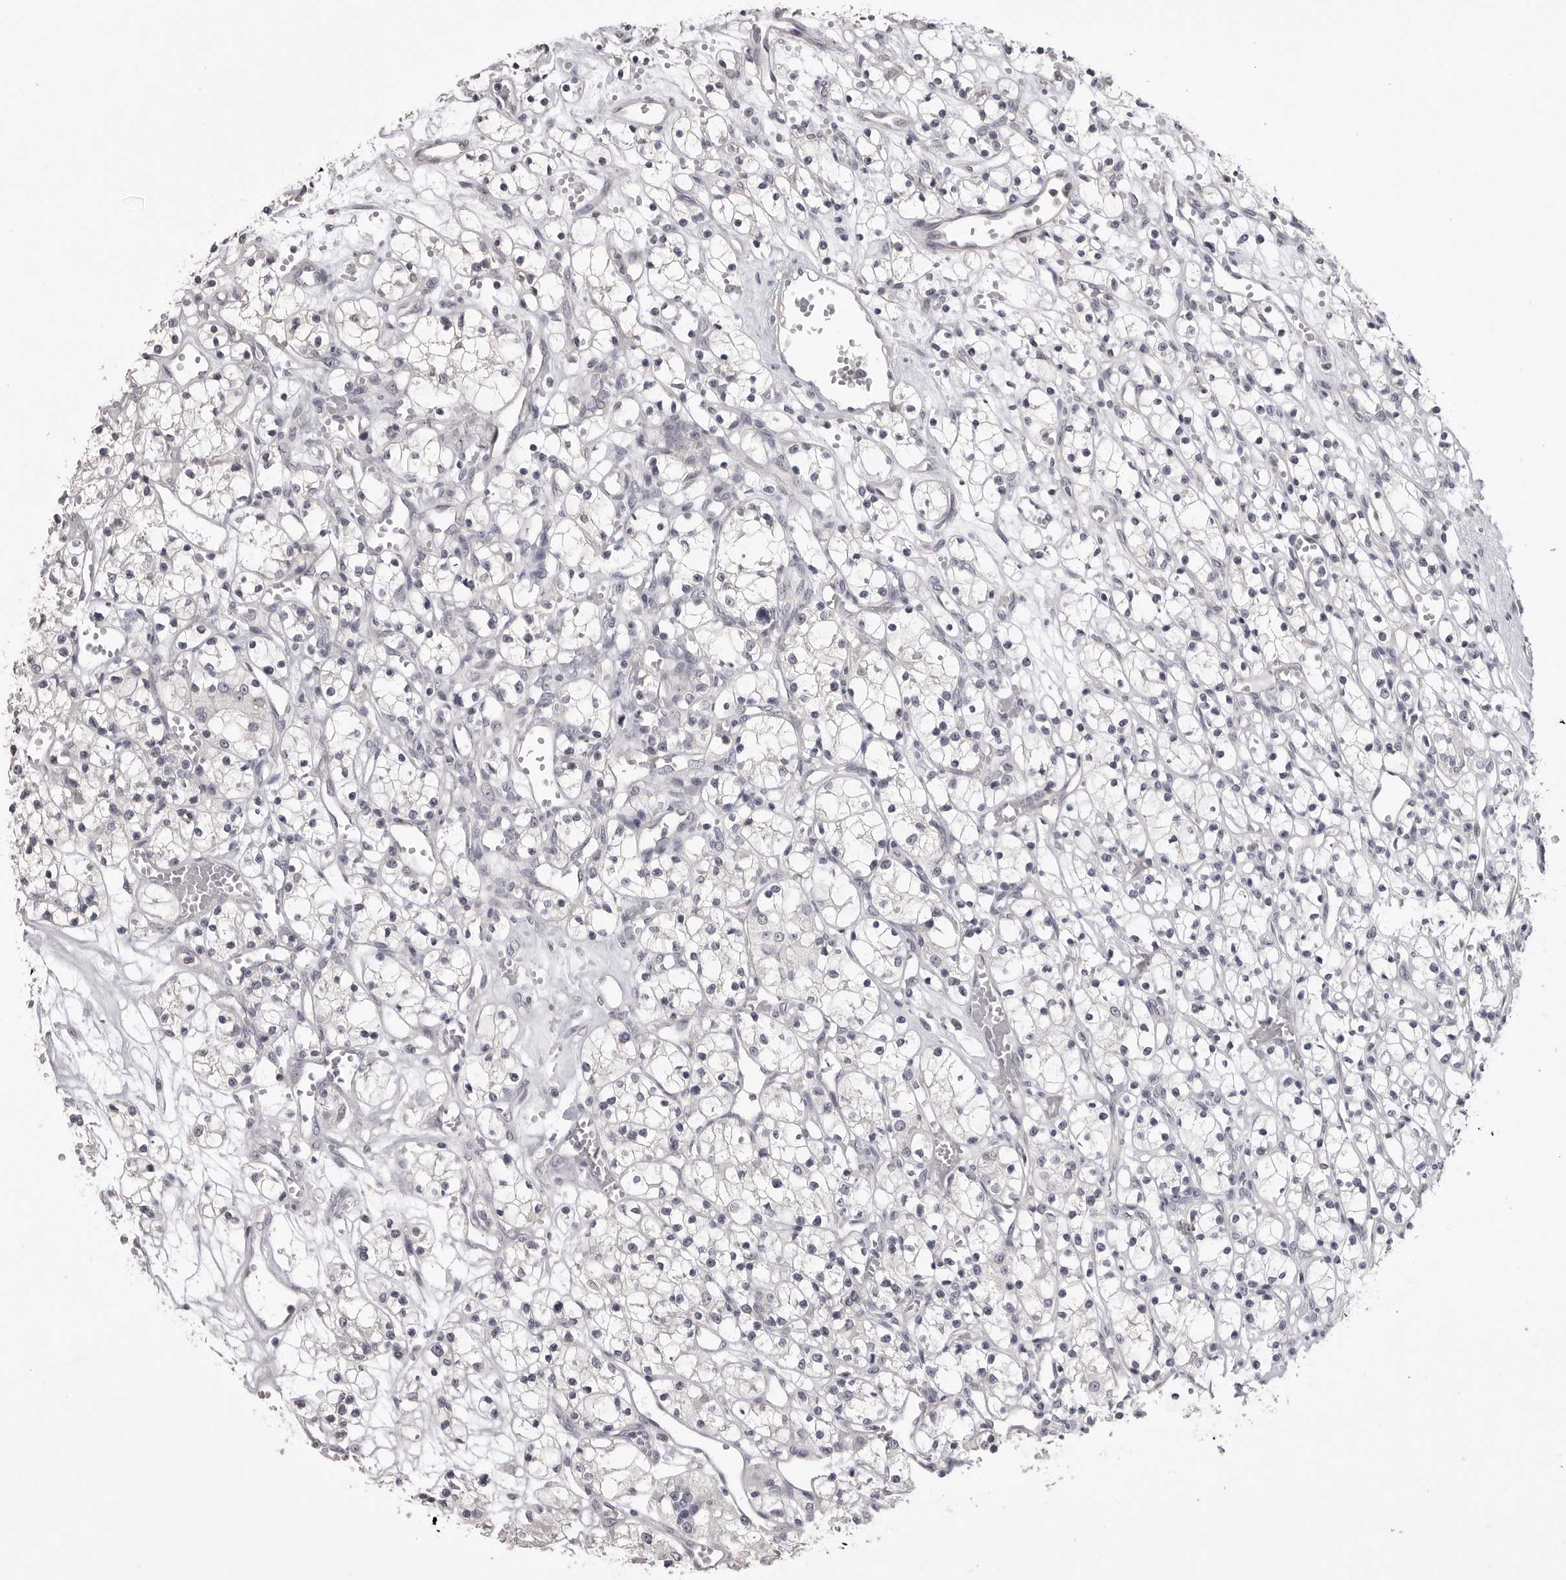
{"staining": {"intensity": "negative", "quantity": "none", "location": "none"}, "tissue": "renal cancer", "cell_type": "Tumor cells", "image_type": "cancer", "snomed": [{"axis": "morphology", "description": "Adenocarcinoma, NOS"}, {"axis": "topography", "description": "Kidney"}], "caption": "A high-resolution histopathology image shows immunohistochemistry staining of renal cancer (adenocarcinoma), which shows no significant expression in tumor cells. (DAB (3,3'-diaminobenzidine) immunohistochemistry (IHC) with hematoxylin counter stain).", "gene": "GPN2", "patient": {"sex": "female", "age": 59}}